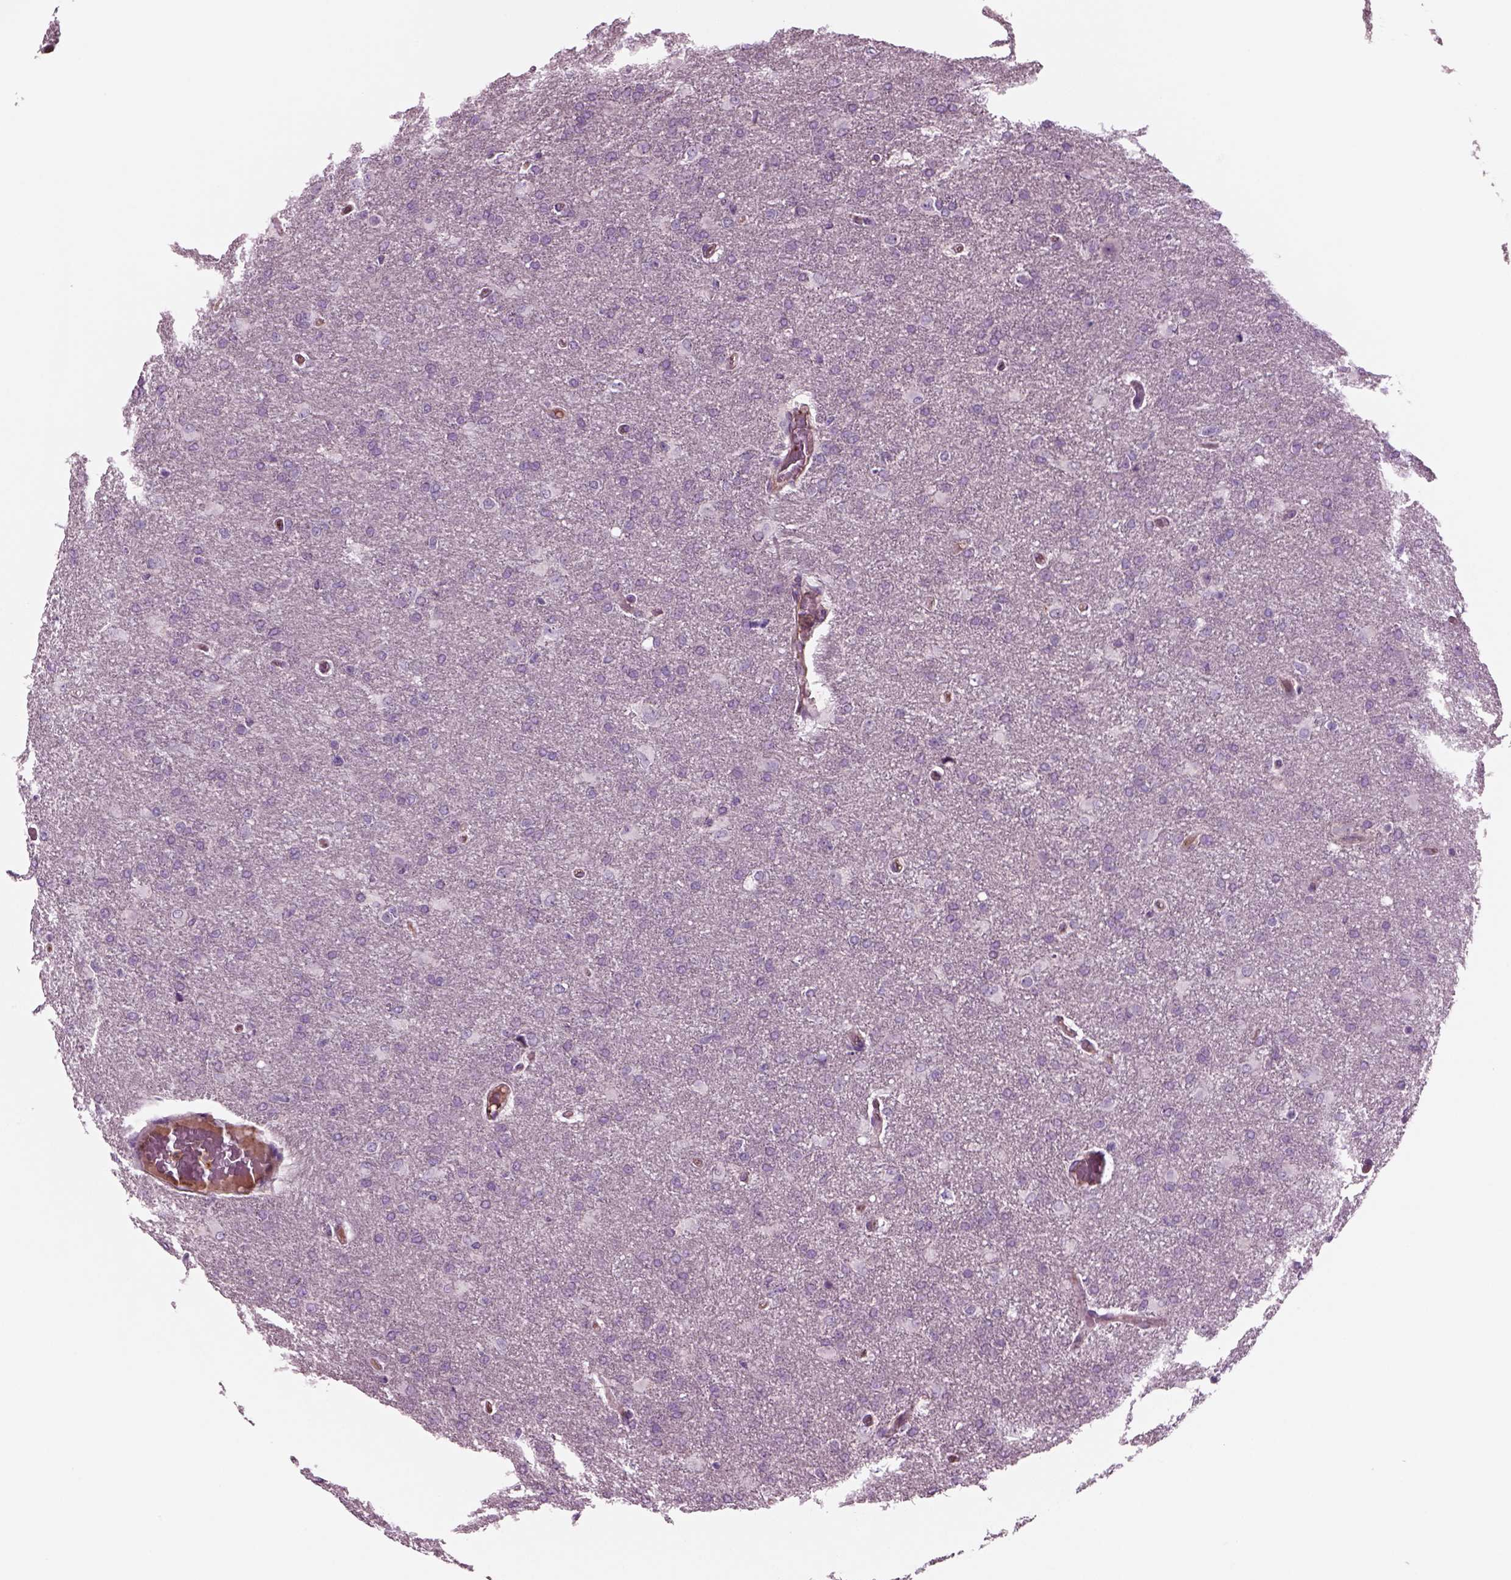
{"staining": {"intensity": "negative", "quantity": "none", "location": "none"}, "tissue": "glioma", "cell_type": "Tumor cells", "image_type": "cancer", "snomed": [{"axis": "morphology", "description": "Glioma, malignant, High grade"}, {"axis": "topography", "description": "Brain"}], "caption": "Malignant high-grade glioma stained for a protein using immunohistochemistry (IHC) exhibits no expression tumor cells.", "gene": "SLC2A3", "patient": {"sex": "male", "age": 68}}